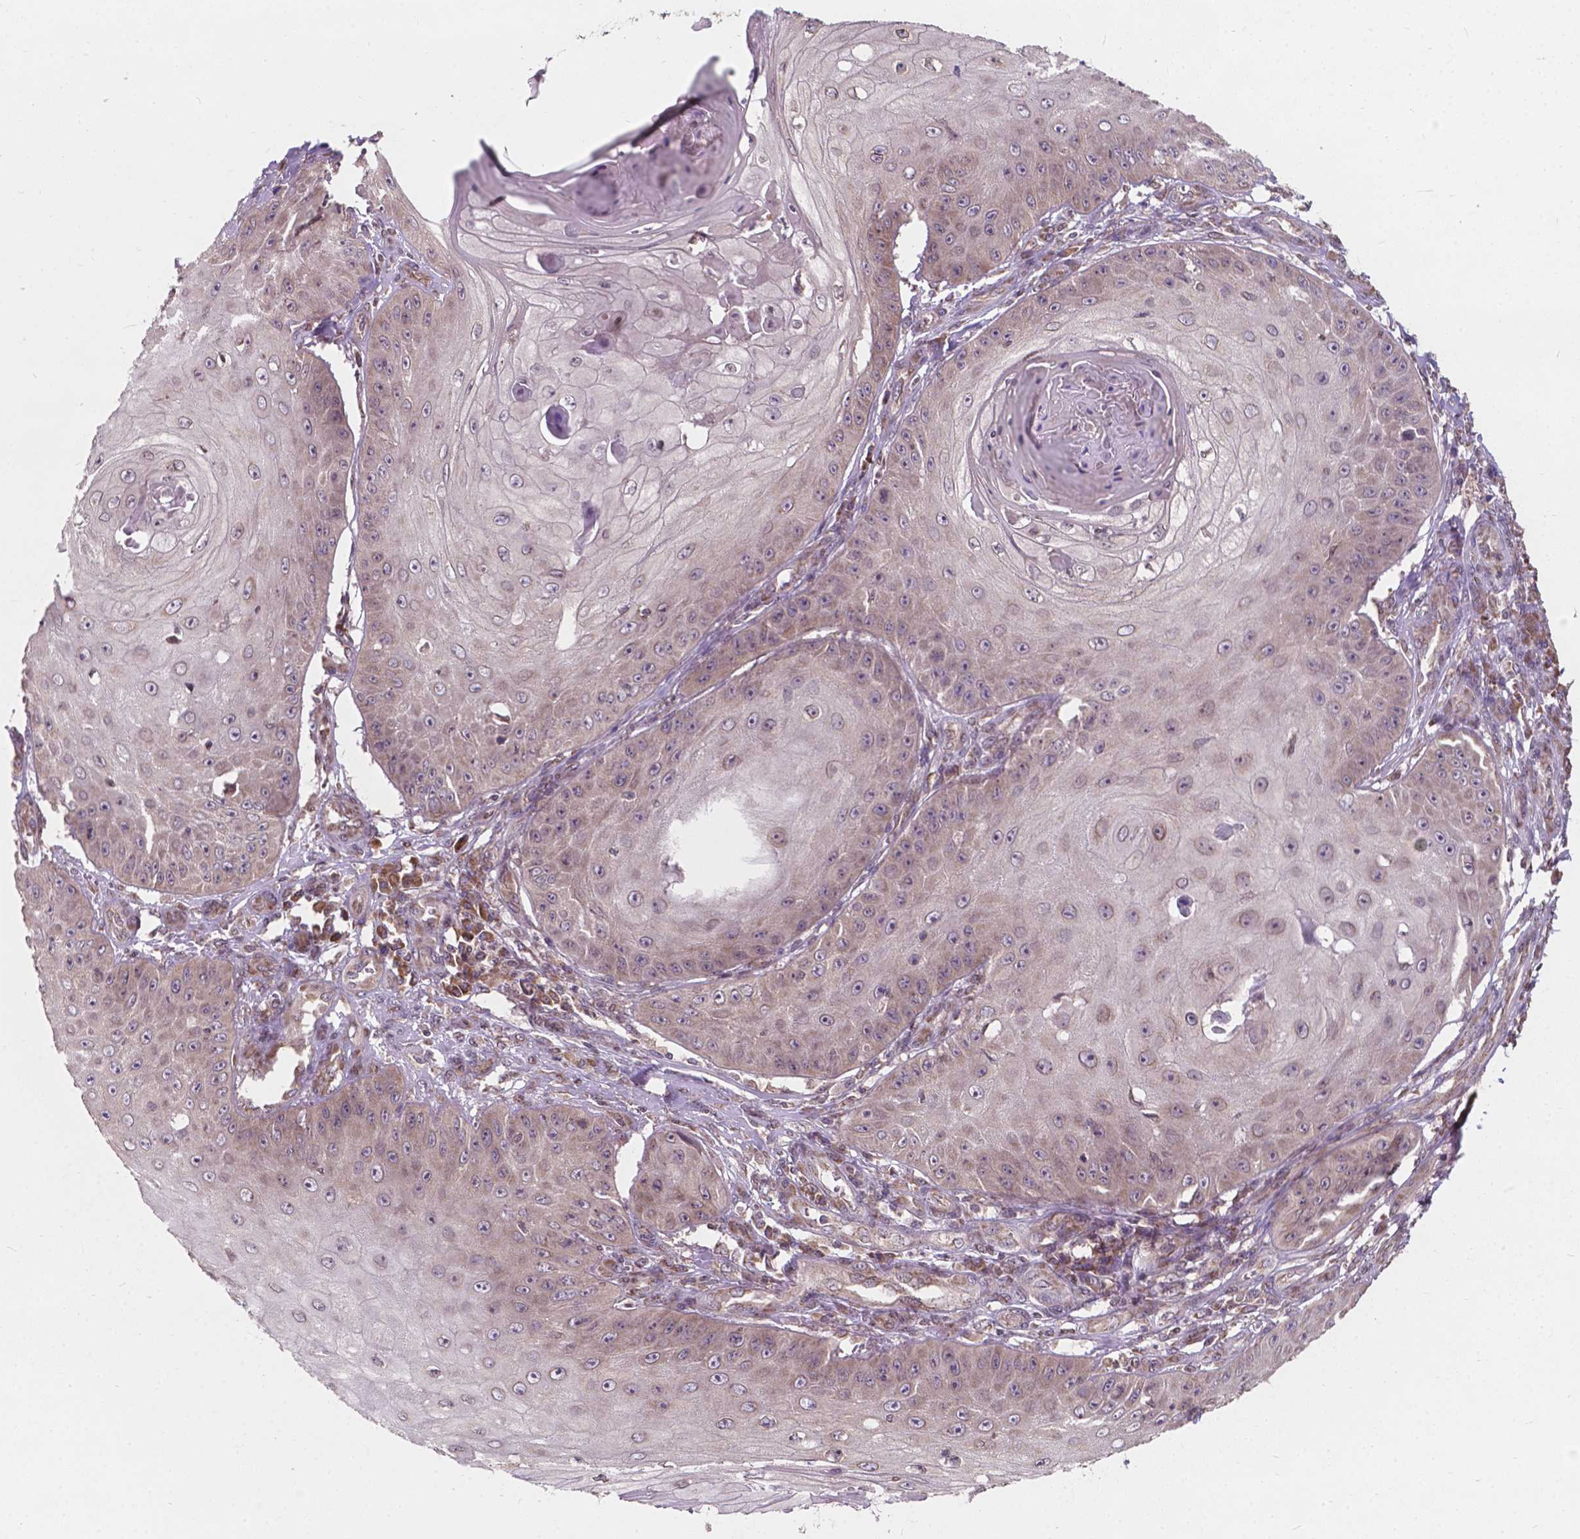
{"staining": {"intensity": "weak", "quantity": "25%-75%", "location": "cytoplasmic/membranous,nuclear"}, "tissue": "skin cancer", "cell_type": "Tumor cells", "image_type": "cancer", "snomed": [{"axis": "morphology", "description": "Squamous cell carcinoma, NOS"}, {"axis": "topography", "description": "Skin"}], "caption": "The photomicrograph shows a brown stain indicating the presence of a protein in the cytoplasmic/membranous and nuclear of tumor cells in skin cancer (squamous cell carcinoma). (DAB (3,3'-diaminobenzidine) IHC with brightfield microscopy, high magnification).", "gene": "MRPL33", "patient": {"sex": "male", "age": 70}}